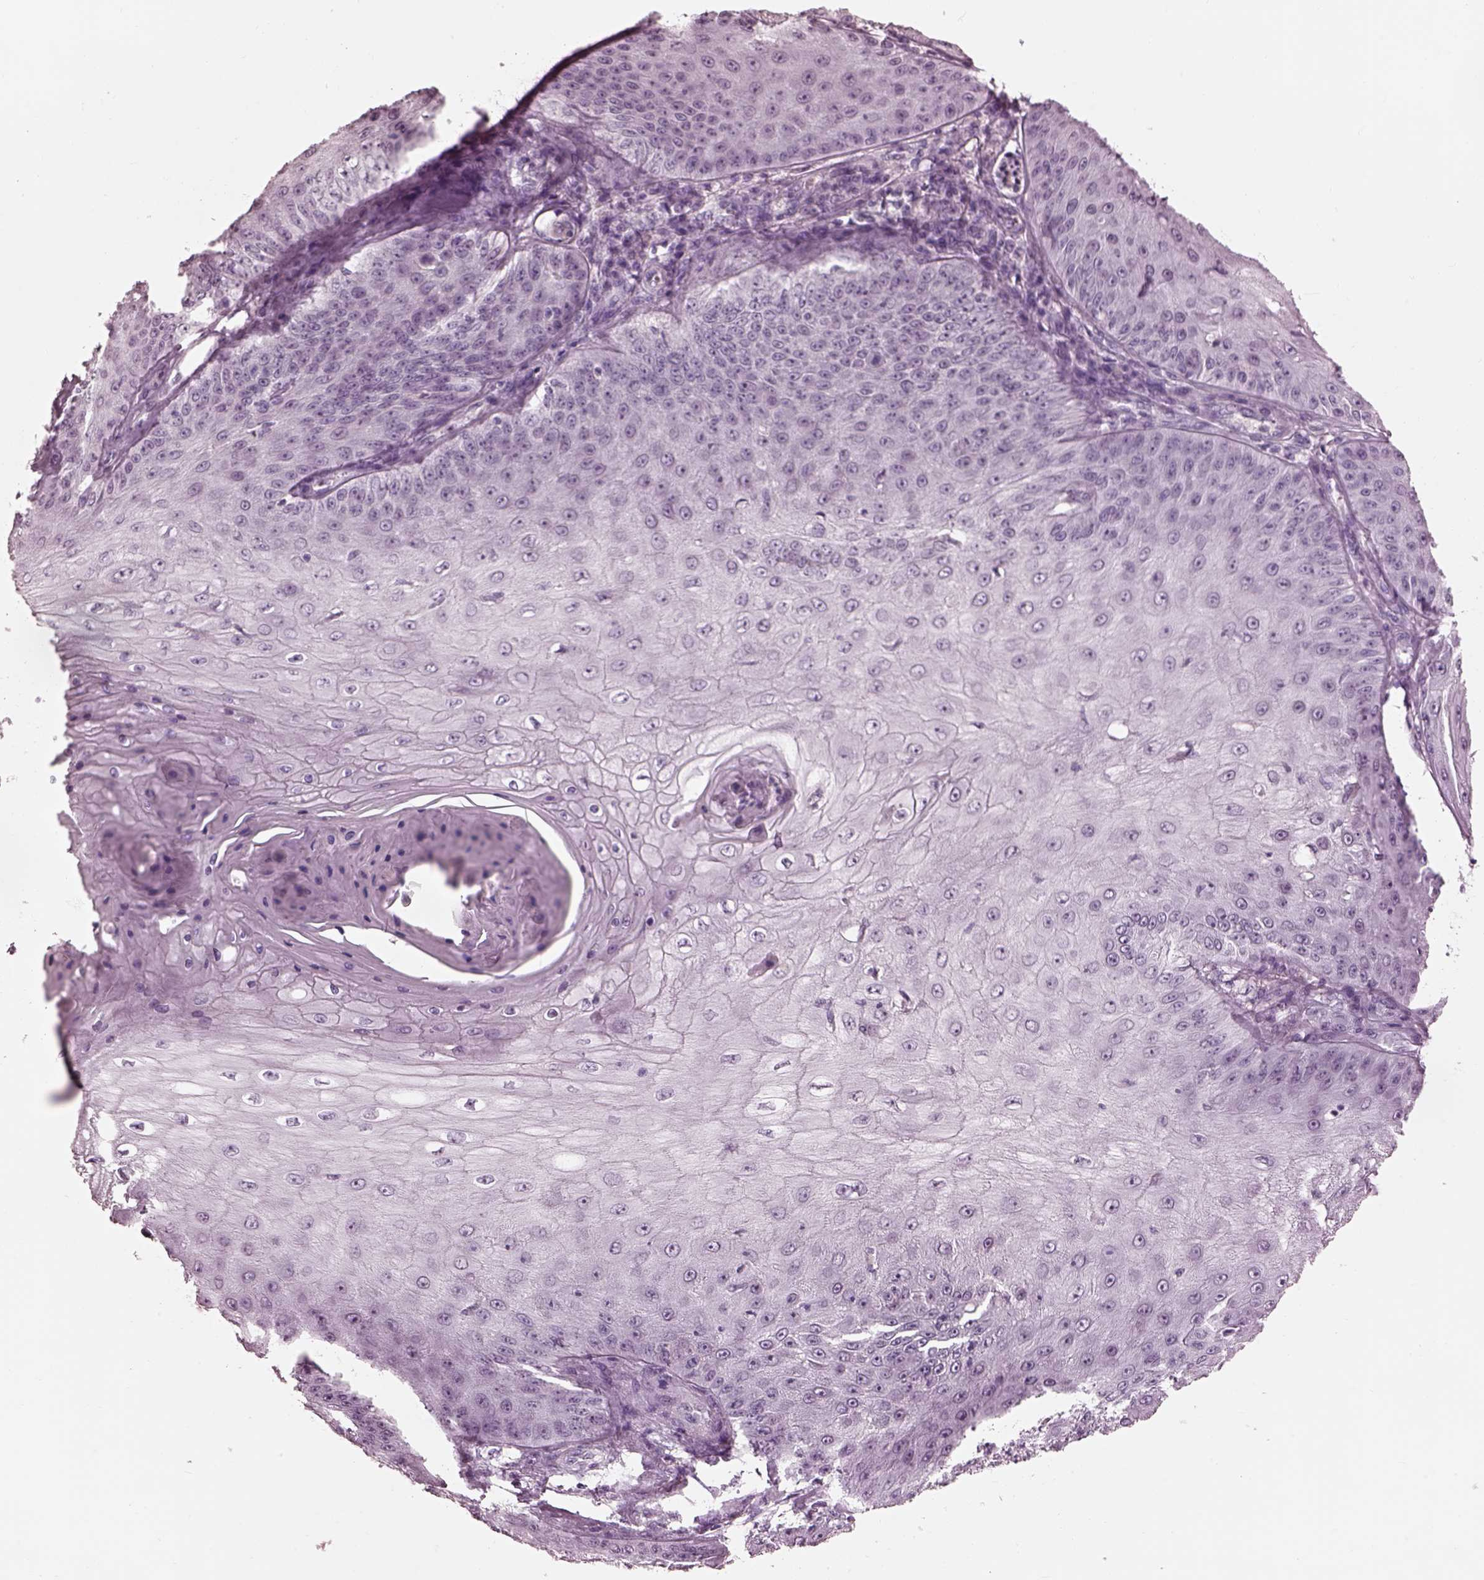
{"staining": {"intensity": "negative", "quantity": "none", "location": "none"}, "tissue": "skin cancer", "cell_type": "Tumor cells", "image_type": "cancer", "snomed": [{"axis": "morphology", "description": "Squamous cell carcinoma, NOS"}, {"axis": "topography", "description": "Skin"}], "caption": "Skin cancer (squamous cell carcinoma) stained for a protein using immunohistochemistry (IHC) reveals no positivity tumor cells.", "gene": "GARIN4", "patient": {"sex": "male", "age": 70}}